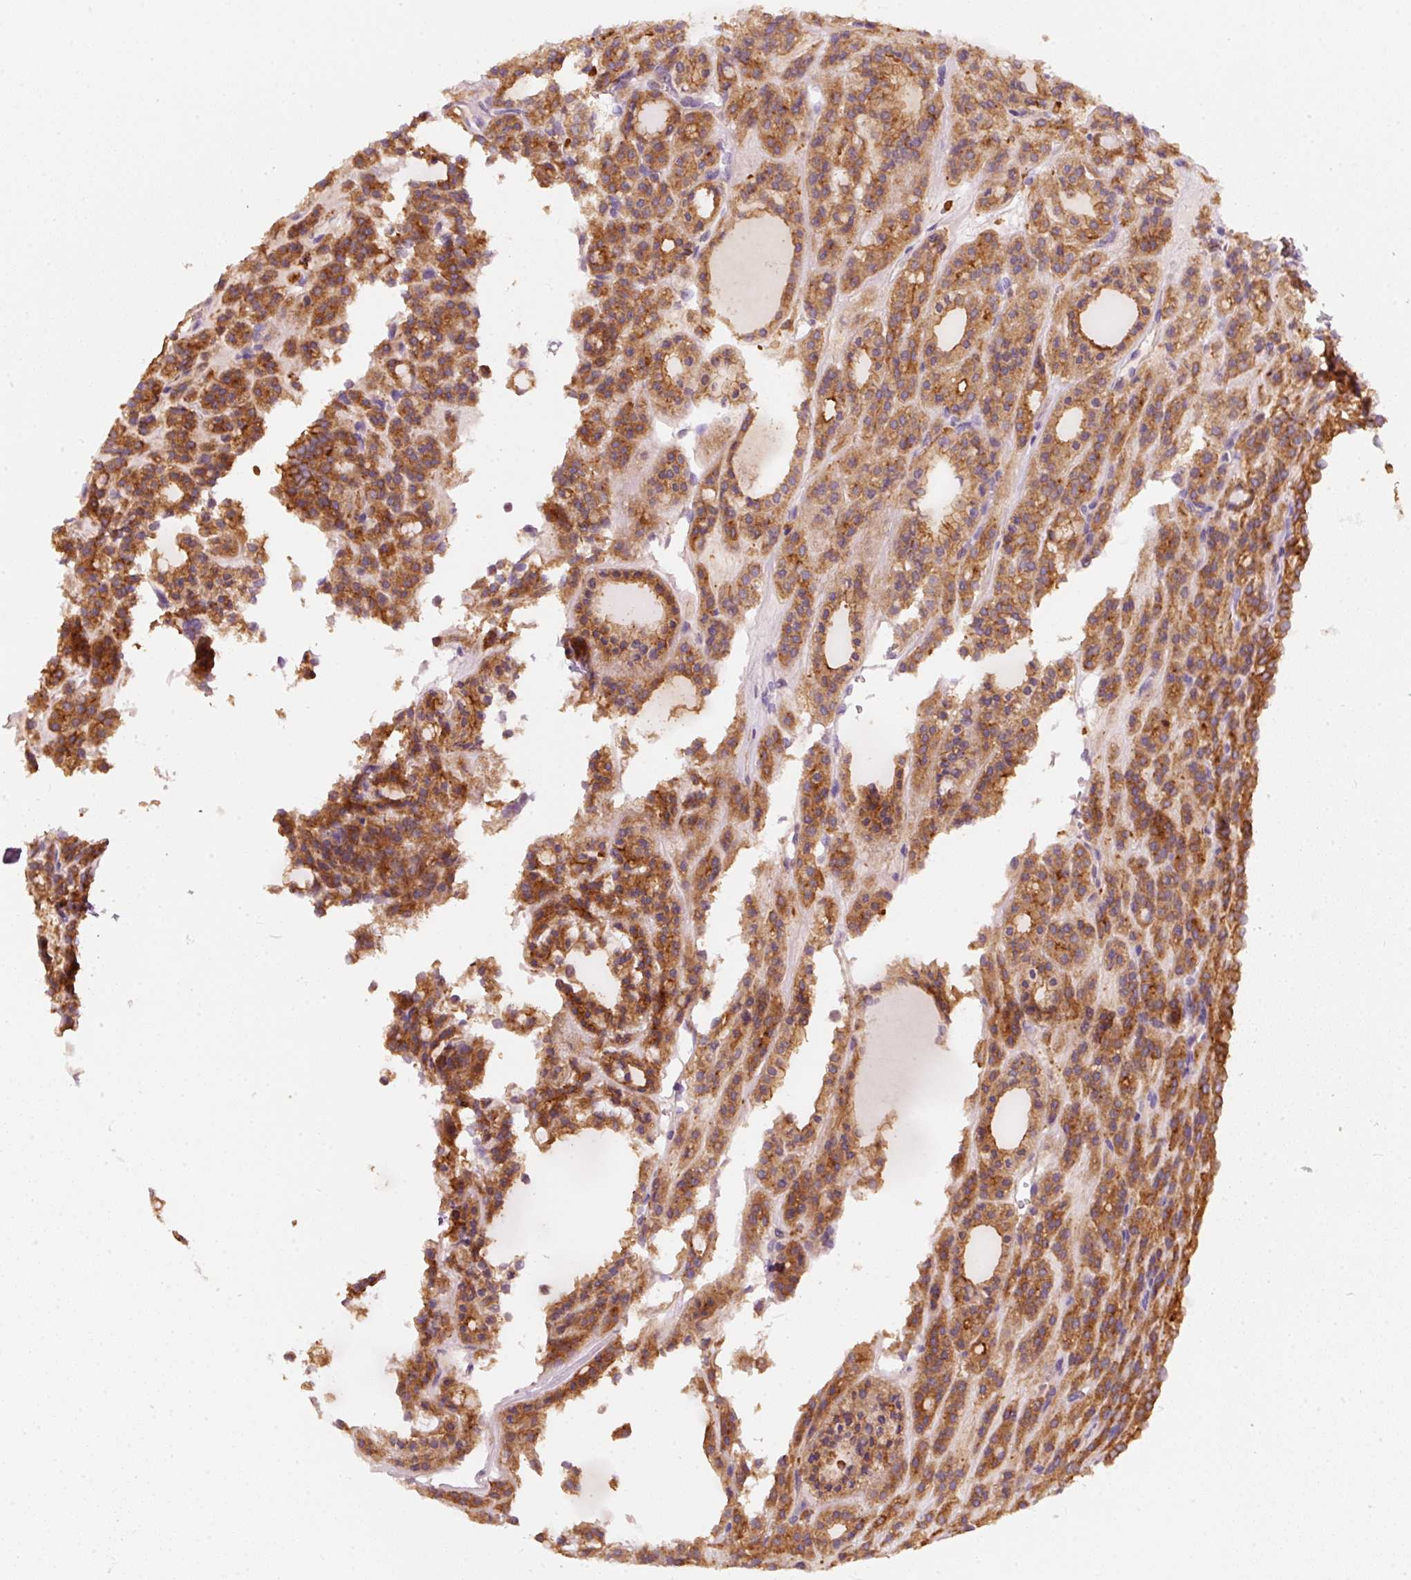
{"staining": {"intensity": "strong", "quantity": ">75%", "location": "cytoplasmic/membranous"}, "tissue": "thyroid cancer", "cell_type": "Tumor cells", "image_type": "cancer", "snomed": [{"axis": "morphology", "description": "Follicular adenoma carcinoma, NOS"}, {"axis": "topography", "description": "Thyroid gland"}], "caption": "Thyroid cancer (follicular adenoma carcinoma) stained with DAB immunohistochemistry displays high levels of strong cytoplasmic/membranous positivity in about >75% of tumor cells.", "gene": "IQGAP2", "patient": {"sex": "female", "age": 63}}